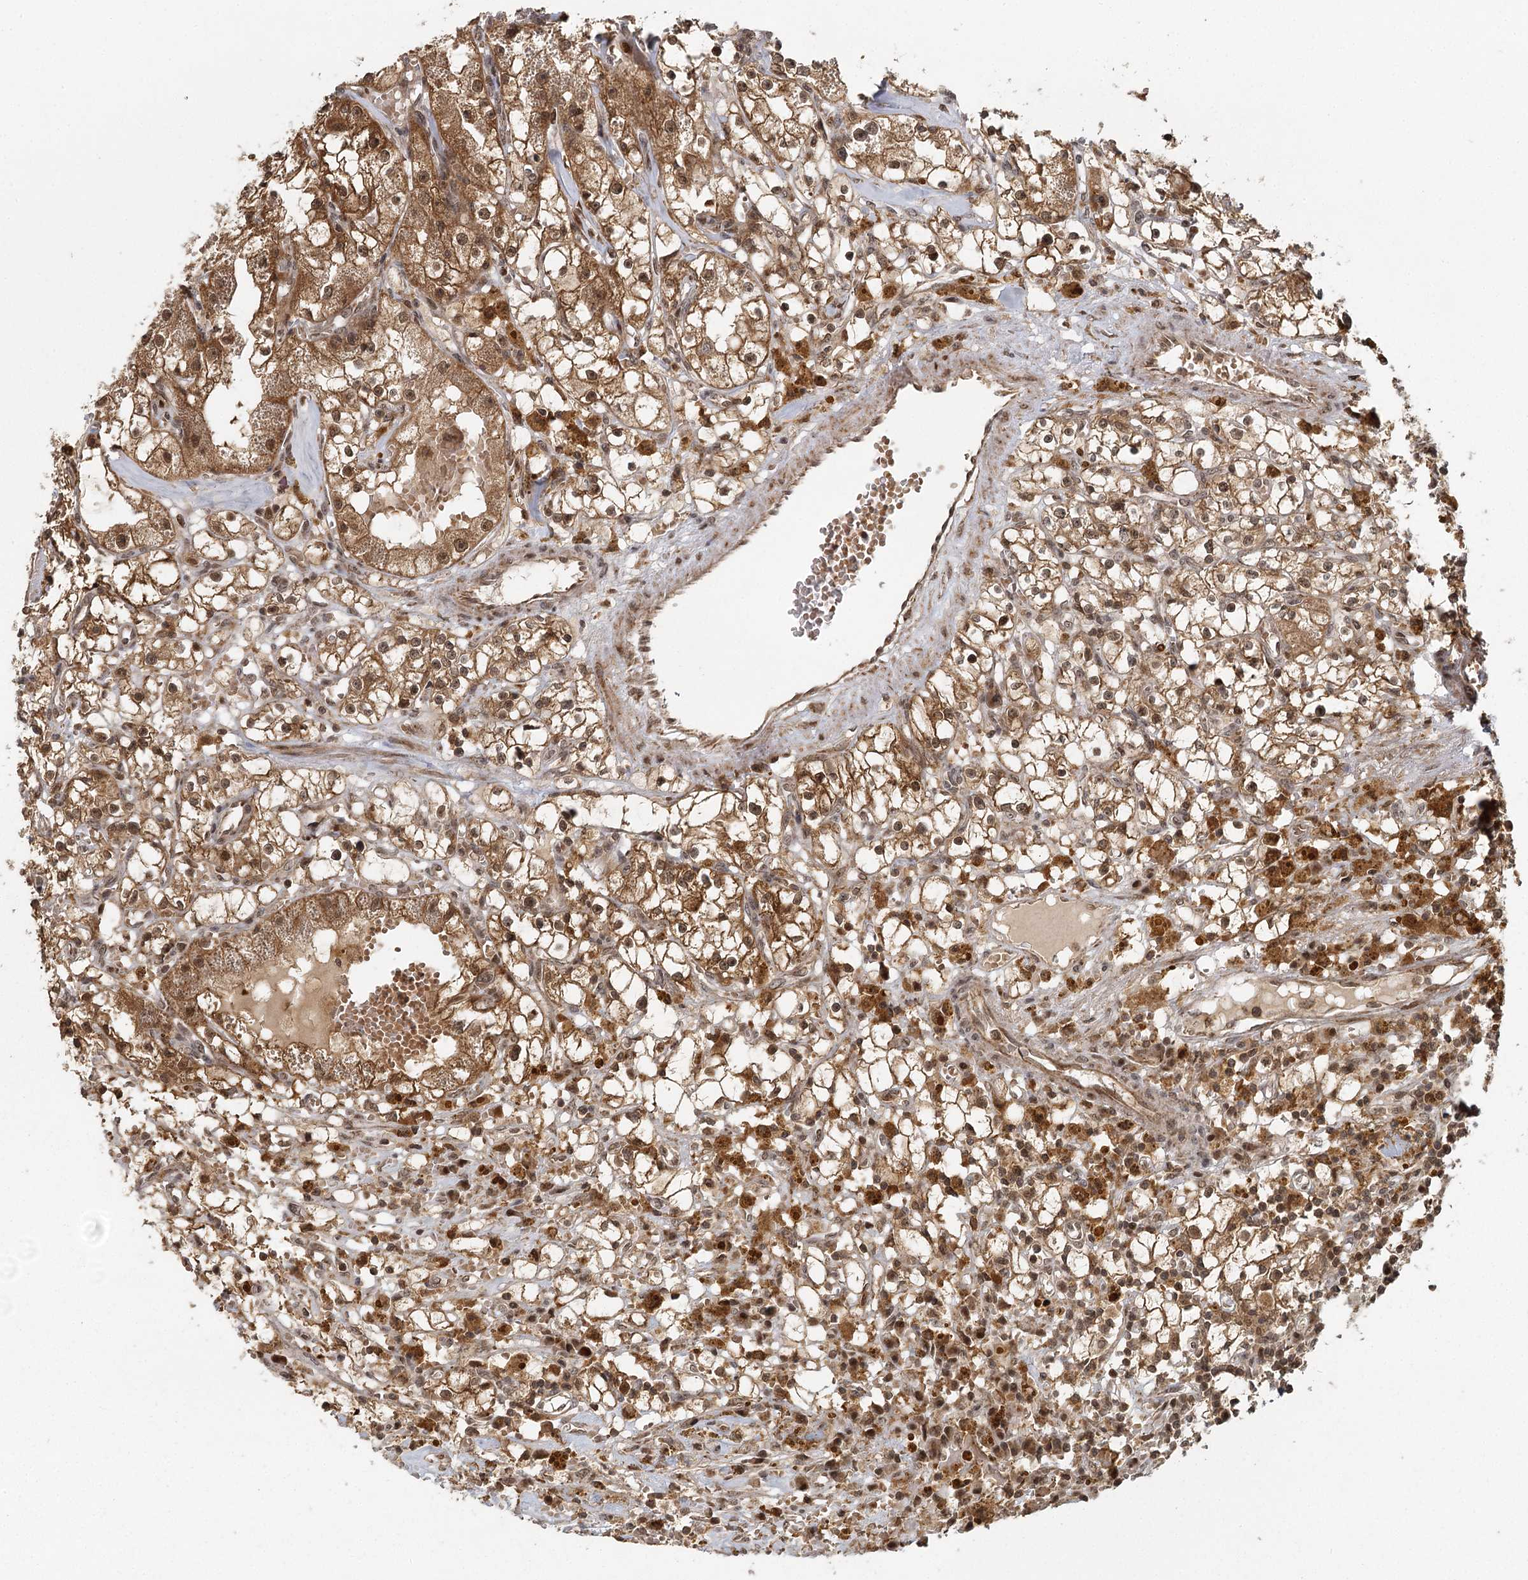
{"staining": {"intensity": "moderate", "quantity": ">75%", "location": "cytoplasmic/membranous,nuclear"}, "tissue": "renal cancer", "cell_type": "Tumor cells", "image_type": "cancer", "snomed": [{"axis": "morphology", "description": "Adenocarcinoma, NOS"}, {"axis": "topography", "description": "Kidney"}], "caption": "The photomicrograph displays staining of renal cancer, revealing moderate cytoplasmic/membranous and nuclear protein positivity (brown color) within tumor cells. (Brightfield microscopy of DAB IHC at high magnification).", "gene": "MICU1", "patient": {"sex": "male", "age": 56}}